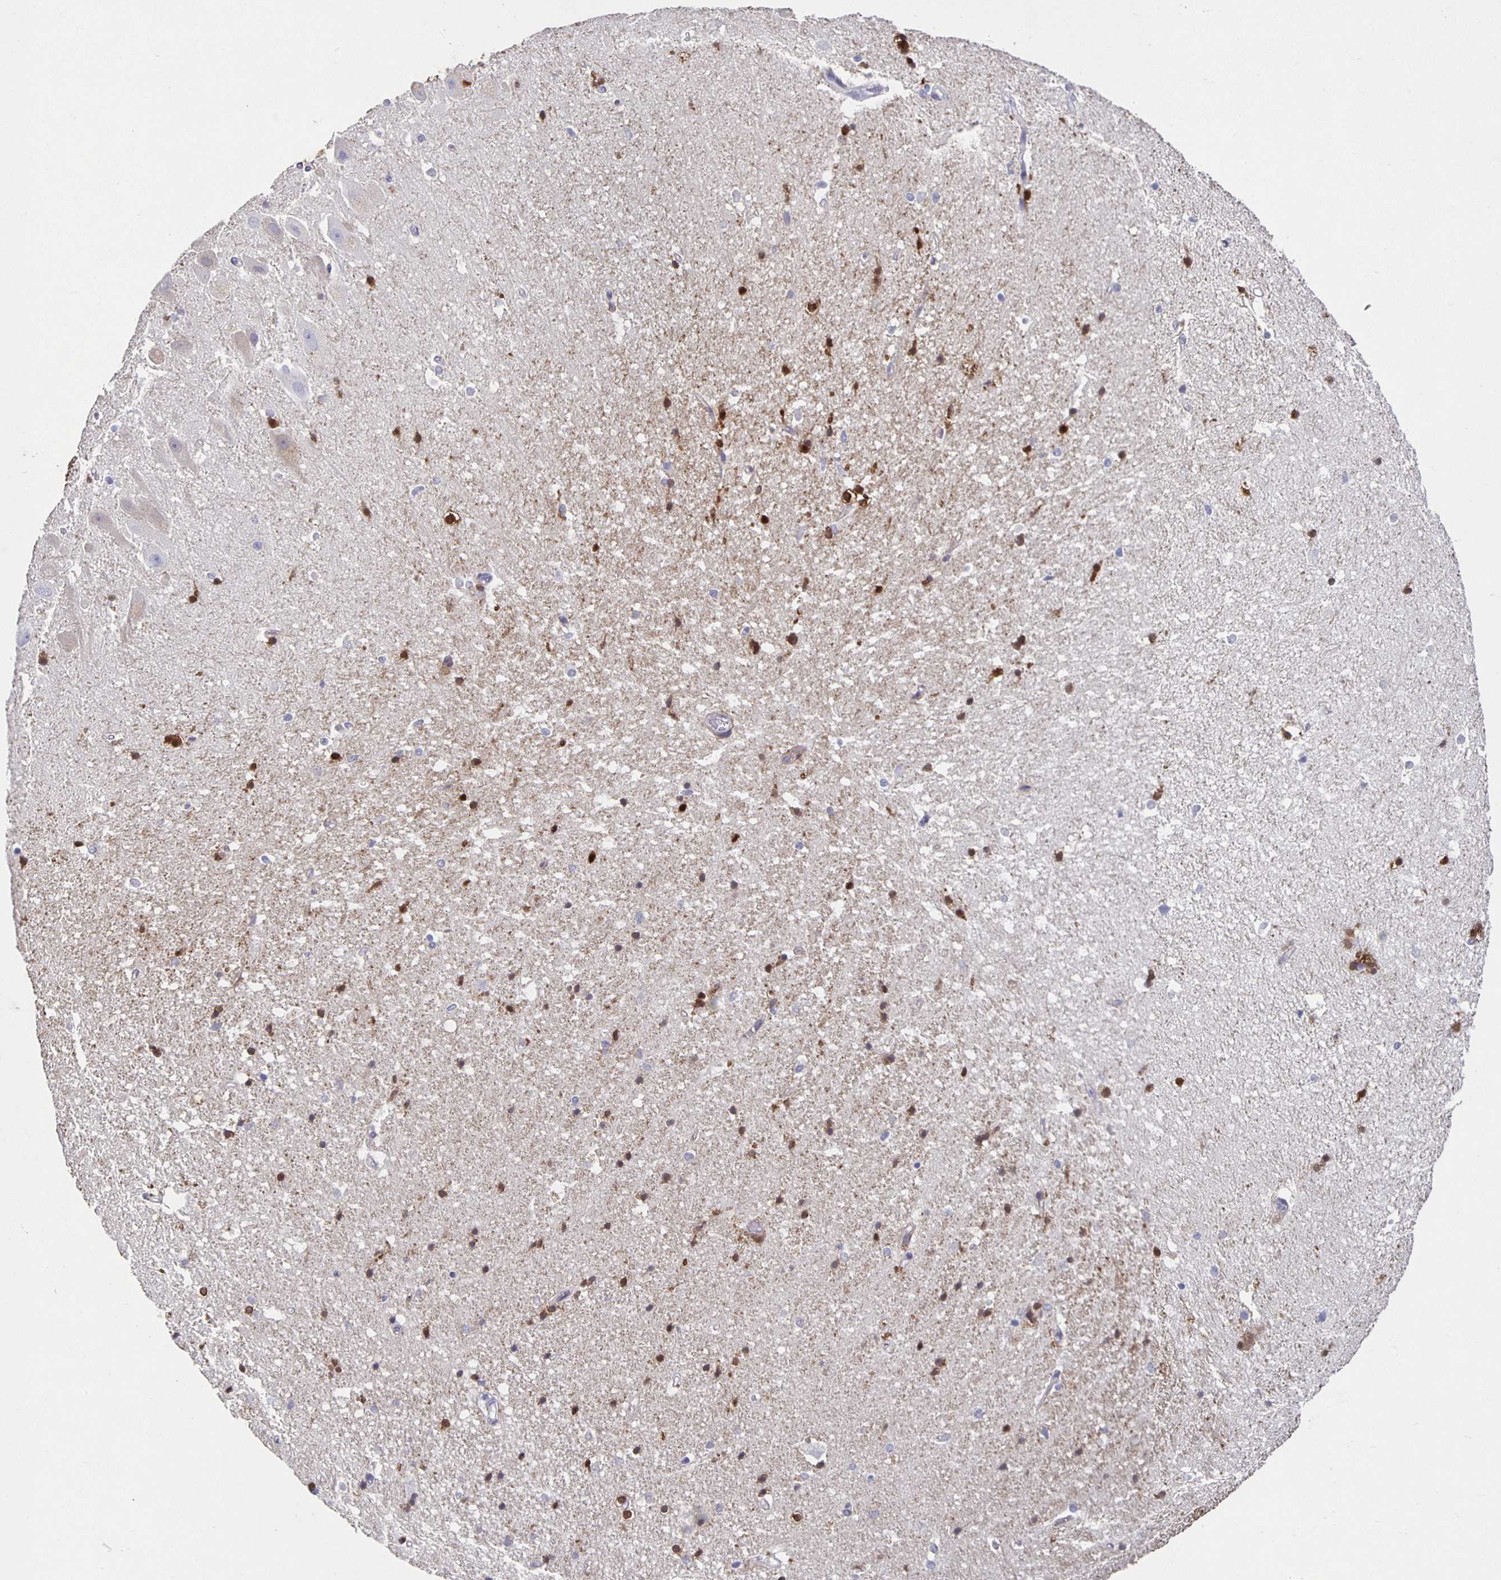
{"staining": {"intensity": "strong", "quantity": "25%-75%", "location": "nuclear"}, "tissue": "hippocampus", "cell_type": "Glial cells", "image_type": "normal", "snomed": [{"axis": "morphology", "description": "Normal tissue, NOS"}, {"axis": "topography", "description": "Hippocampus"}], "caption": "Hippocampus stained with immunohistochemistry exhibits strong nuclear positivity in about 25%-75% of glial cells. The staining was performed using DAB (3,3'-diaminobenzidine), with brown indicating positive protein expression. Nuclei are stained blue with hematoxylin.", "gene": "CARNS1", "patient": {"sex": "male", "age": 63}}